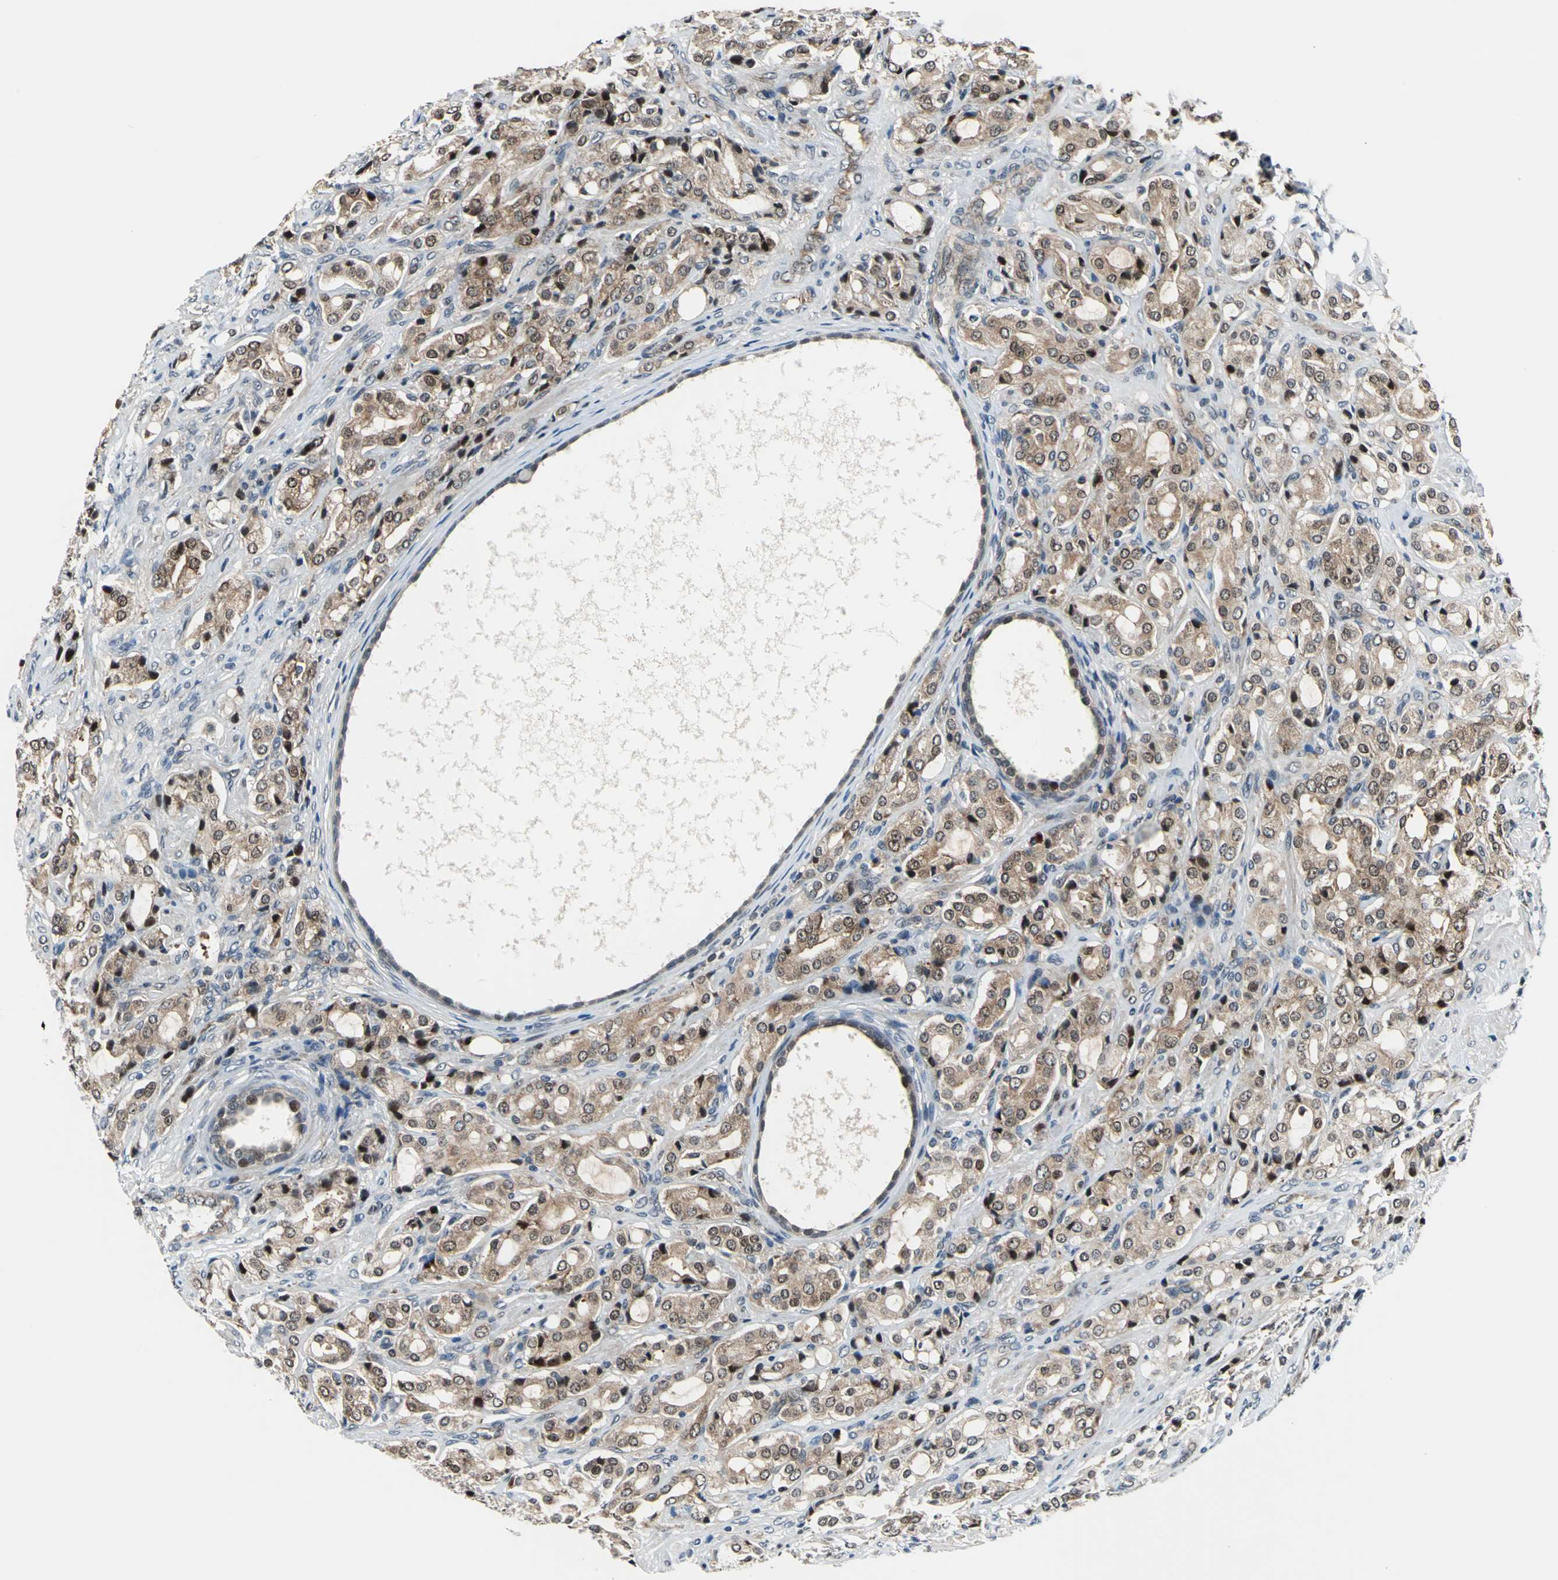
{"staining": {"intensity": "weak", "quantity": ">75%", "location": "cytoplasmic/membranous,nuclear"}, "tissue": "prostate cancer", "cell_type": "Tumor cells", "image_type": "cancer", "snomed": [{"axis": "morphology", "description": "Adenocarcinoma, High grade"}, {"axis": "topography", "description": "Prostate"}], "caption": "Immunohistochemistry (DAB (3,3'-diaminobenzidine)) staining of human prostate adenocarcinoma (high-grade) demonstrates weak cytoplasmic/membranous and nuclear protein positivity in approximately >75% of tumor cells.", "gene": "POLR3K", "patient": {"sex": "male", "age": 72}}